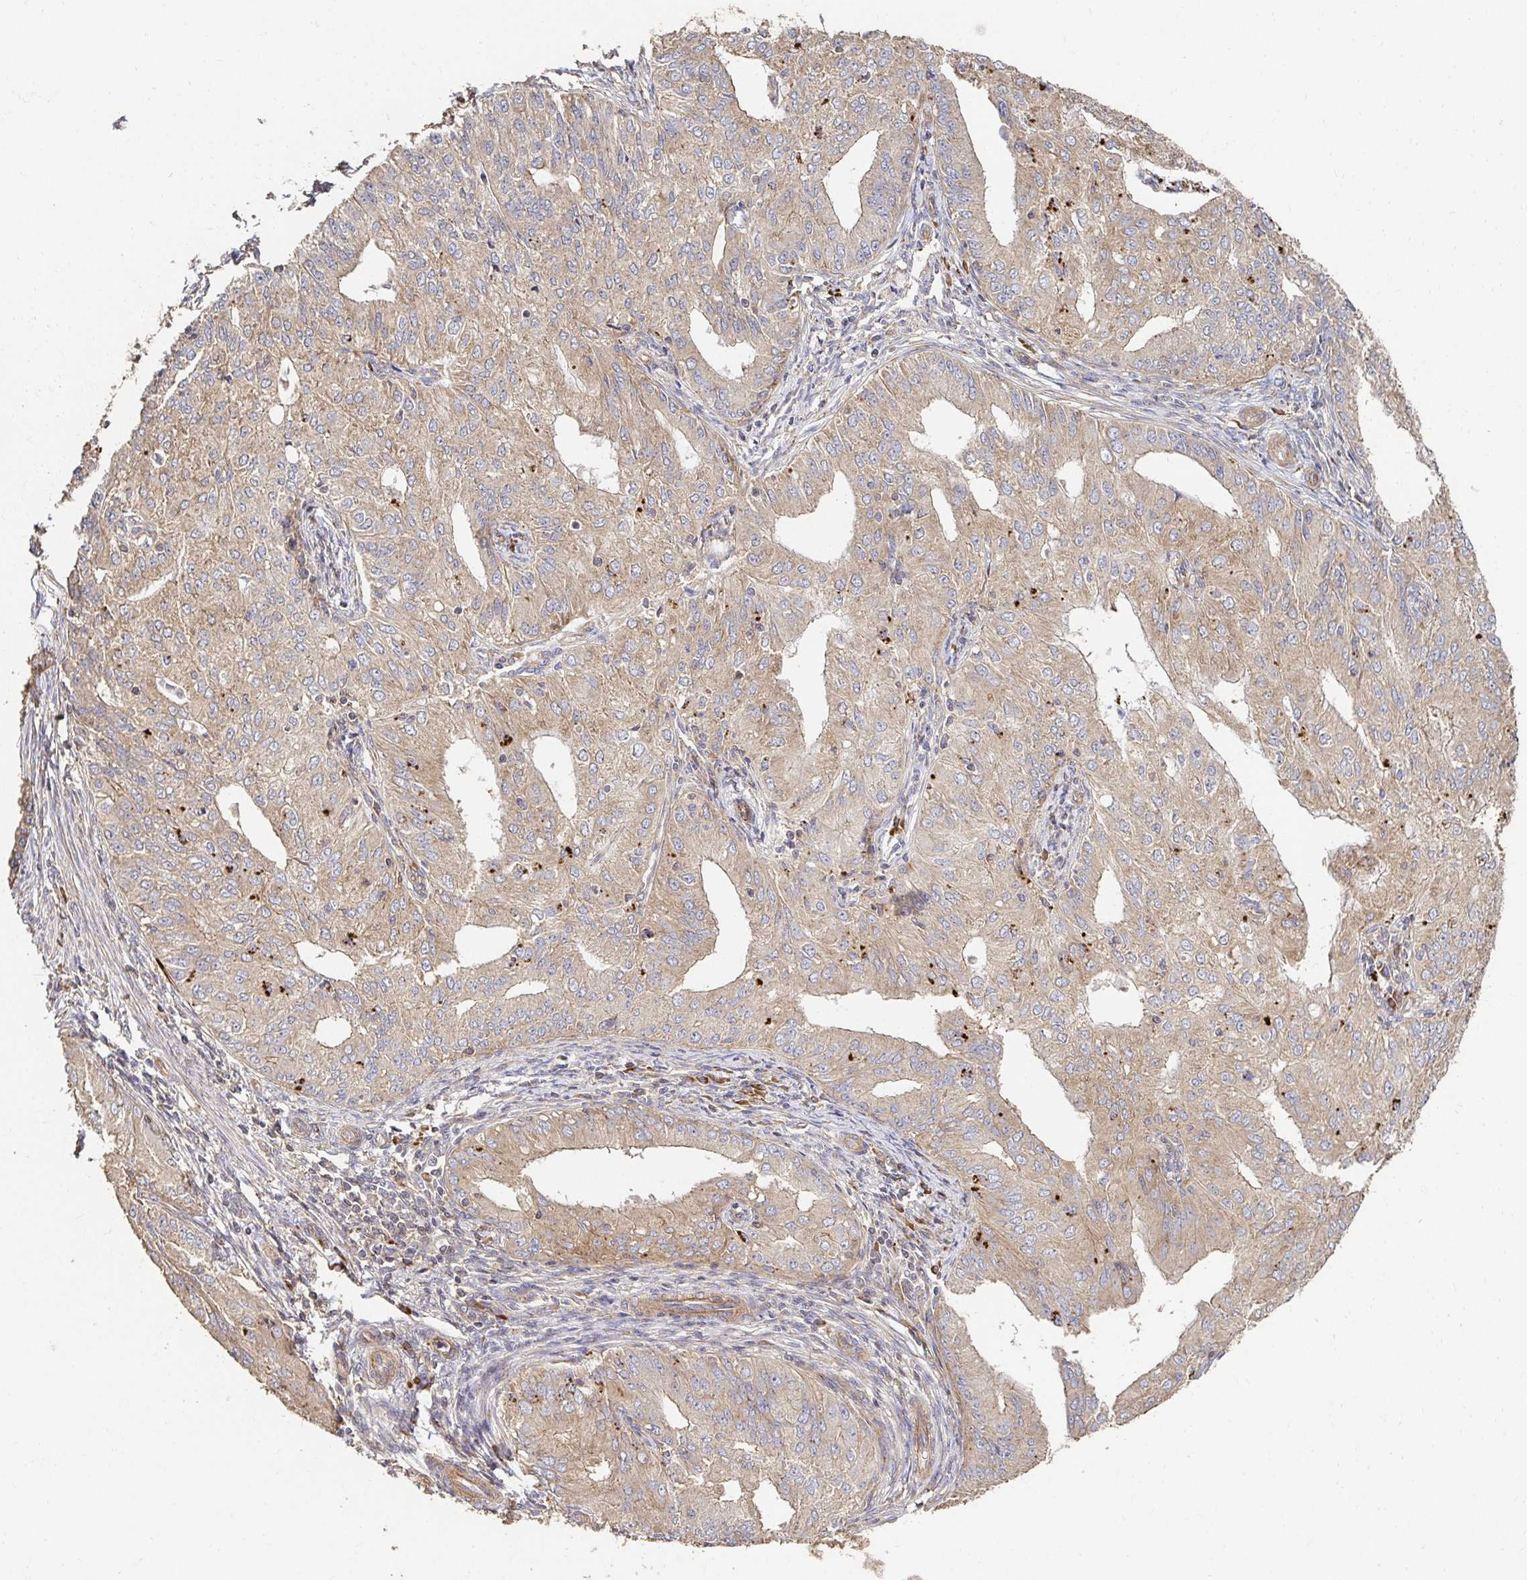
{"staining": {"intensity": "moderate", "quantity": ">75%", "location": "cytoplasmic/membranous"}, "tissue": "endometrial cancer", "cell_type": "Tumor cells", "image_type": "cancer", "snomed": [{"axis": "morphology", "description": "Adenocarcinoma, NOS"}, {"axis": "topography", "description": "Endometrium"}], "caption": "Moderate cytoplasmic/membranous positivity is seen in approximately >75% of tumor cells in endometrial cancer (adenocarcinoma).", "gene": "APBB1", "patient": {"sex": "female", "age": 50}}